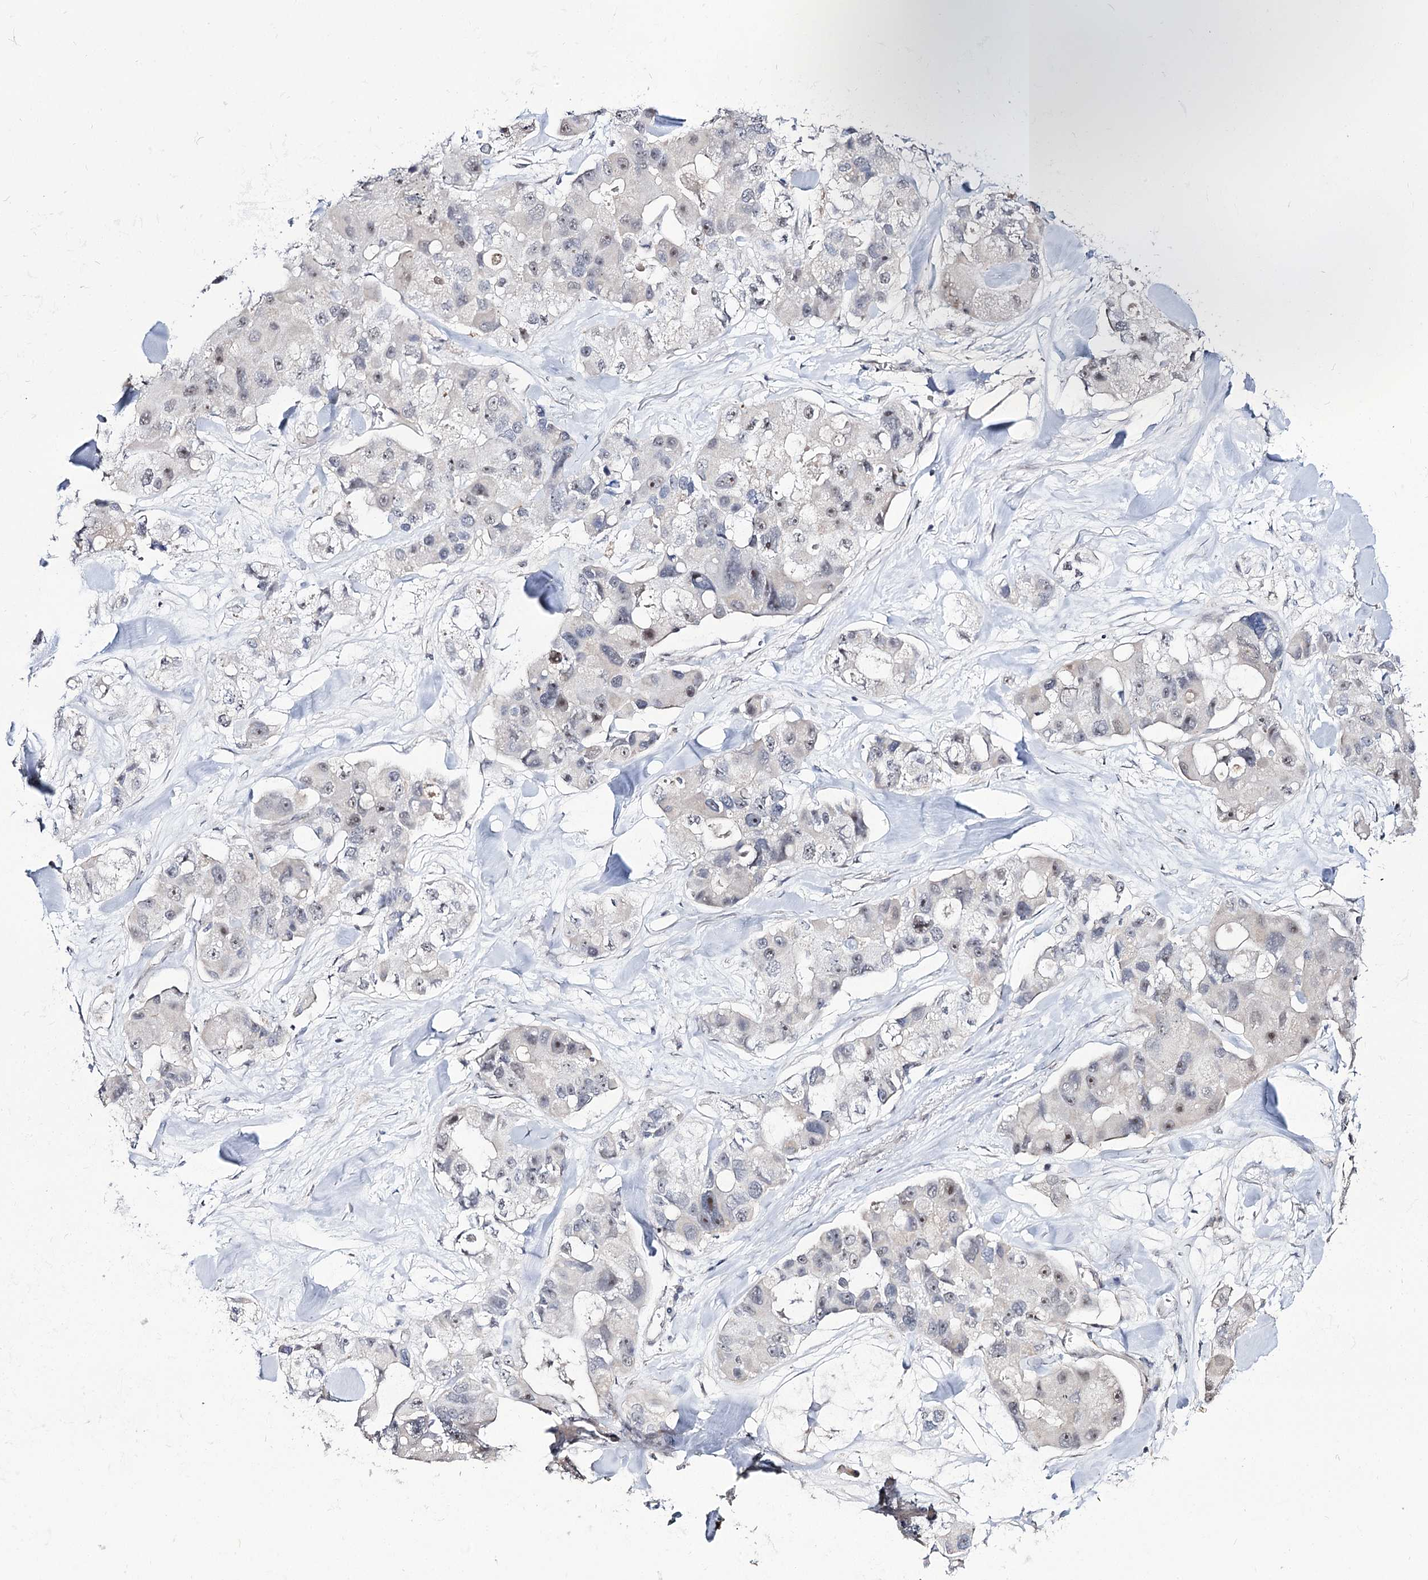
{"staining": {"intensity": "weak", "quantity": "<25%", "location": "nuclear"}, "tissue": "lung cancer", "cell_type": "Tumor cells", "image_type": "cancer", "snomed": [{"axis": "morphology", "description": "Adenocarcinoma, NOS"}, {"axis": "topography", "description": "Lung"}], "caption": "A photomicrograph of lung cancer (adenocarcinoma) stained for a protein displays no brown staining in tumor cells.", "gene": "RRP9", "patient": {"sex": "female", "age": 54}}